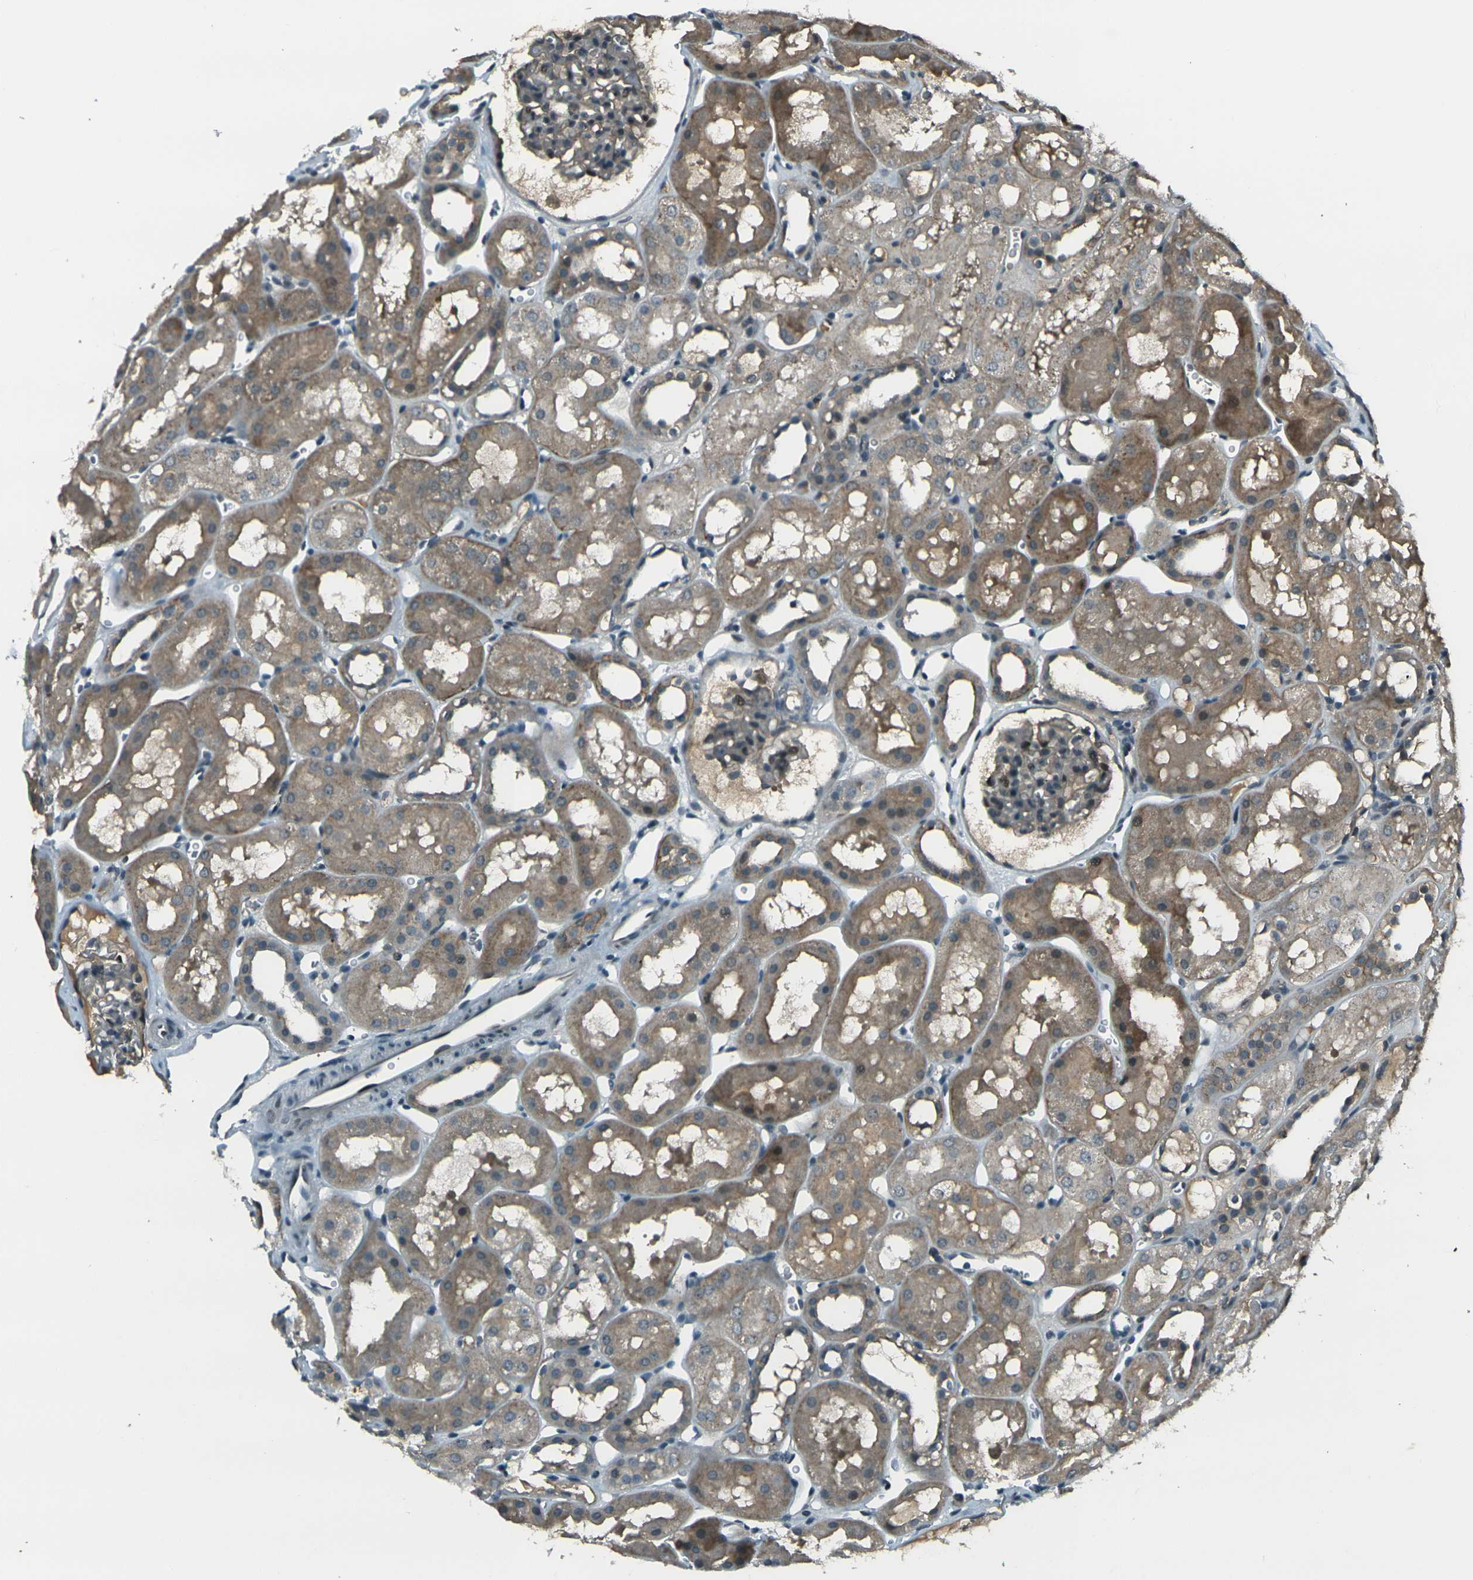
{"staining": {"intensity": "weak", "quantity": "<25%", "location": "cytoplasmic/membranous"}, "tissue": "kidney", "cell_type": "Cells in glomeruli", "image_type": "normal", "snomed": [{"axis": "morphology", "description": "Normal tissue, NOS"}, {"axis": "topography", "description": "Kidney"}, {"axis": "topography", "description": "Urinary bladder"}], "caption": "IHC micrograph of benign kidney: human kidney stained with DAB (3,3'-diaminobenzidine) shows no significant protein staining in cells in glomeruli. (Immunohistochemistry, brightfield microscopy, high magnification).", "gene": "GPR19", "patient": {"sex": "male", "age": 16}}